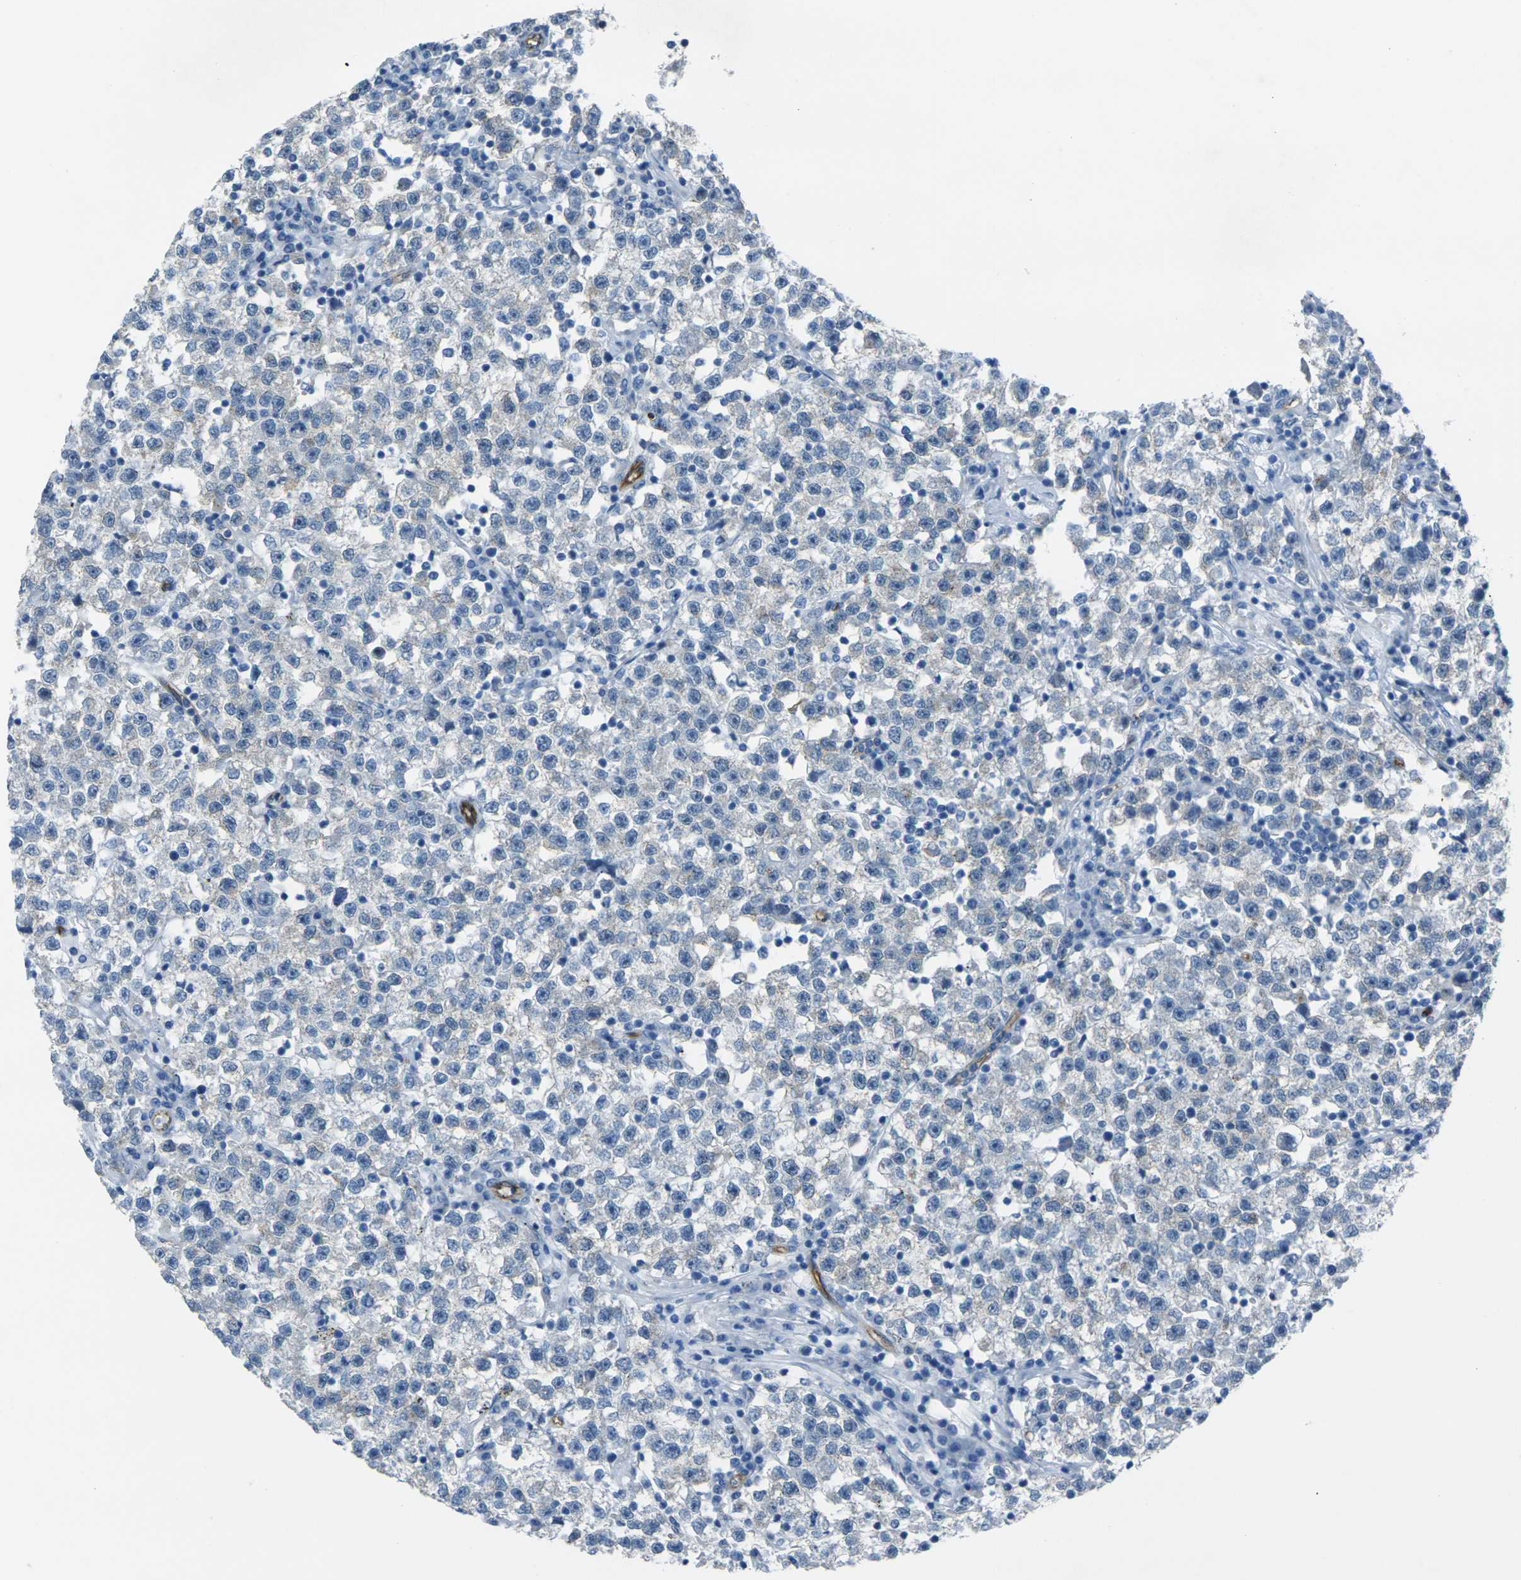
{"staining": {"intensity": "negative", "quantity": "none", "location": "none"}, "tissue": "testis cancer", "cell_type": "Tumor cells", "image_type": "cancer", "snomed": [{"axis": "morphology", "description": "Seminoma, NOS"}, {"axis": "topography", "description": "Testis"}], "caption": "Tumor cells show no significant protein staining in testis cancer (seminoma). The staining was performed using DAB (3,3'-diaminobenzidine) to visualize the protein expression in brown, while the nuclei were stained in blue with hematoxylin (Magnification: 20x).", "gene": "HSPA12B", "patient": {"sex": "male", "age": 22}}